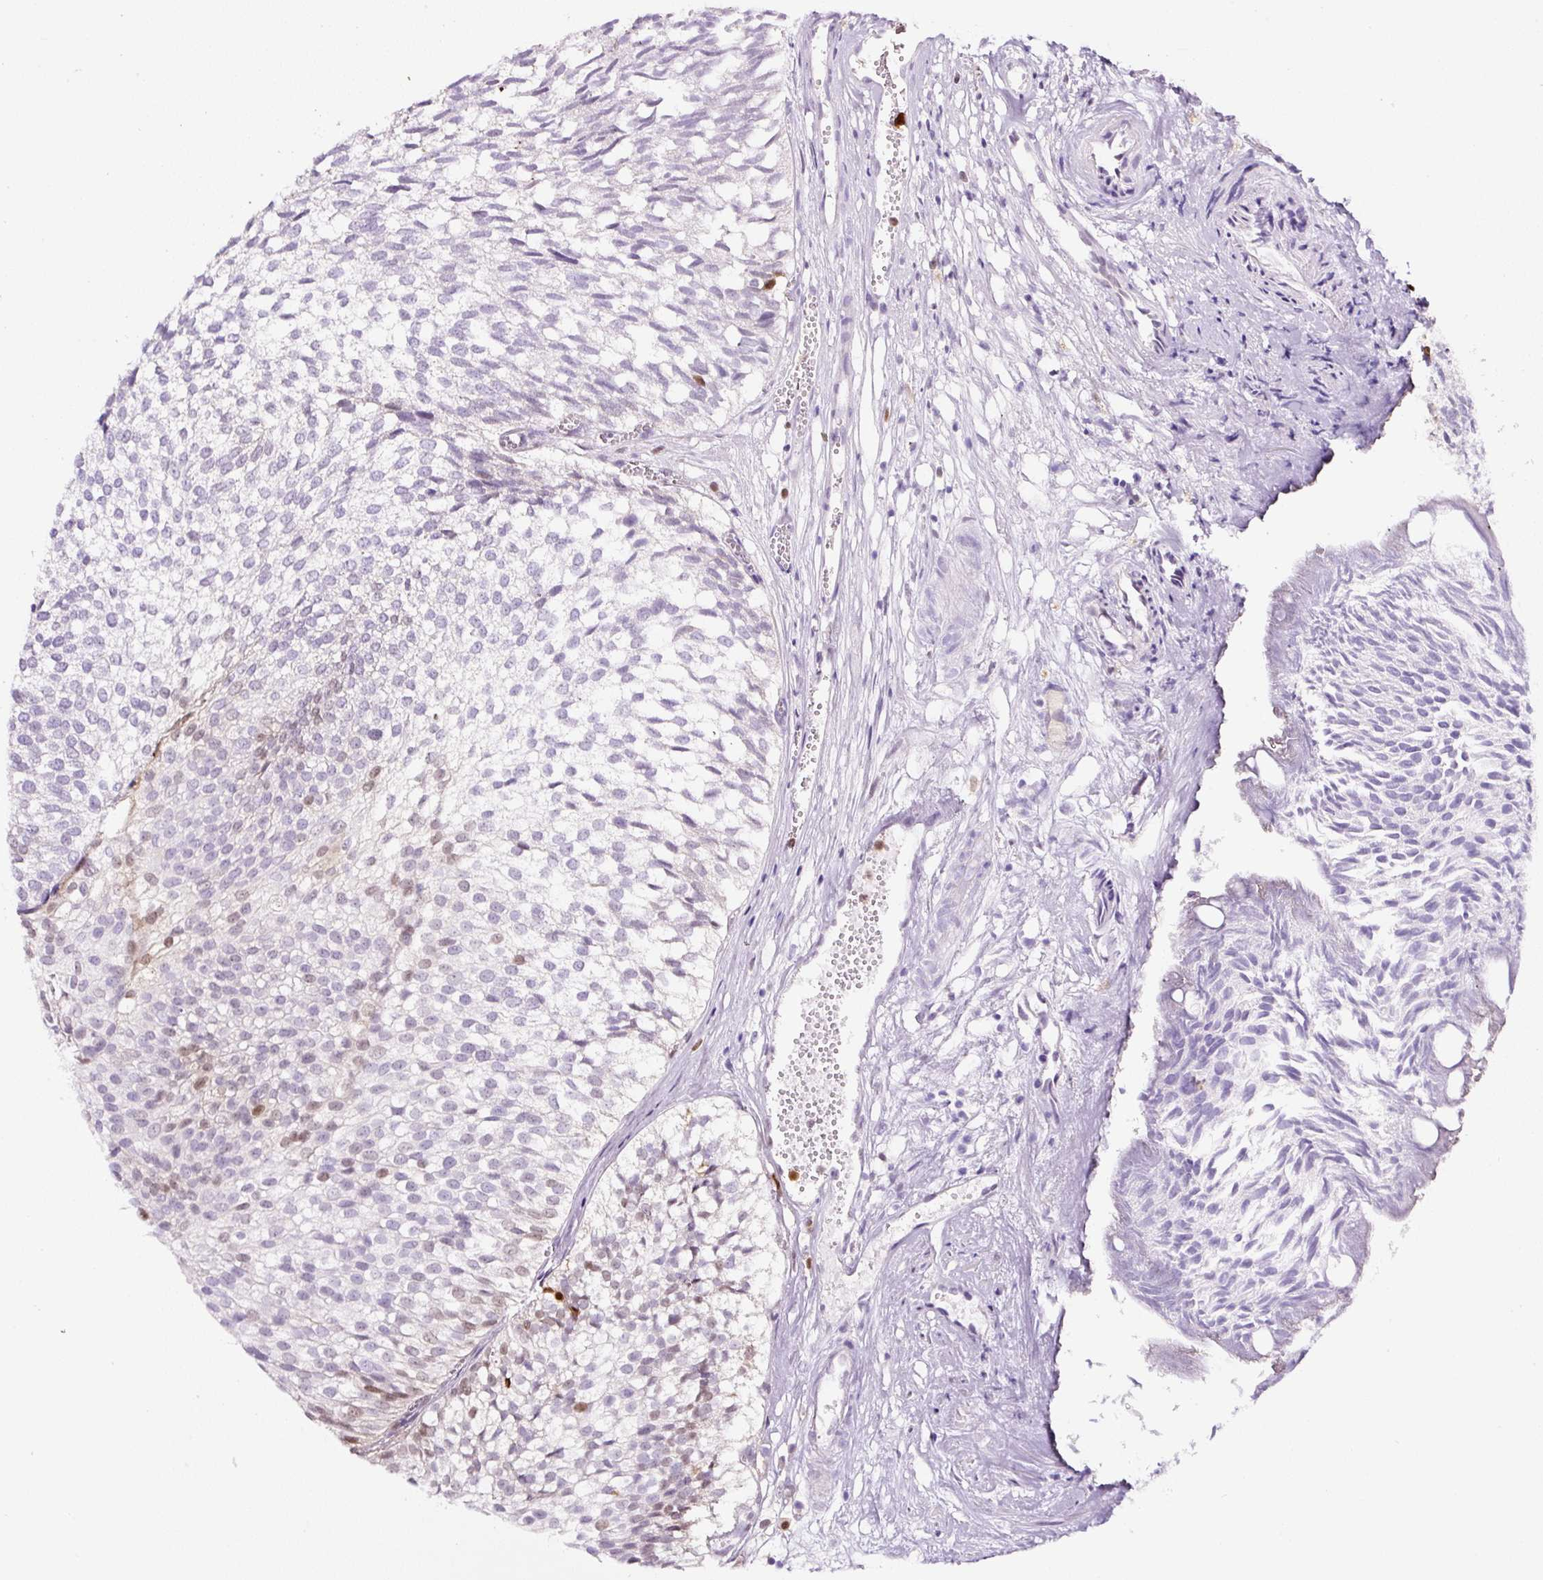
{"staining": {"intensity": "moderate", "quantity": "<25%", "location": "nuclear"}, "tissue": "urothelial cancer", "cell_type": "Tumor cells", "image_type": "cancer", "snomed": [{"axis": "morphology", "description": "Urothelial carcinoma, Low grade"}, {"axis": "topography", "description": "Urinary bladder"}], "caption": "Moderate nuclear positivity is present in approximately <25% of tumor cells in low-grade urothelial carcinoma.", "gene": "ANXA1", "patient": {"sex": "male", "age": 91}}